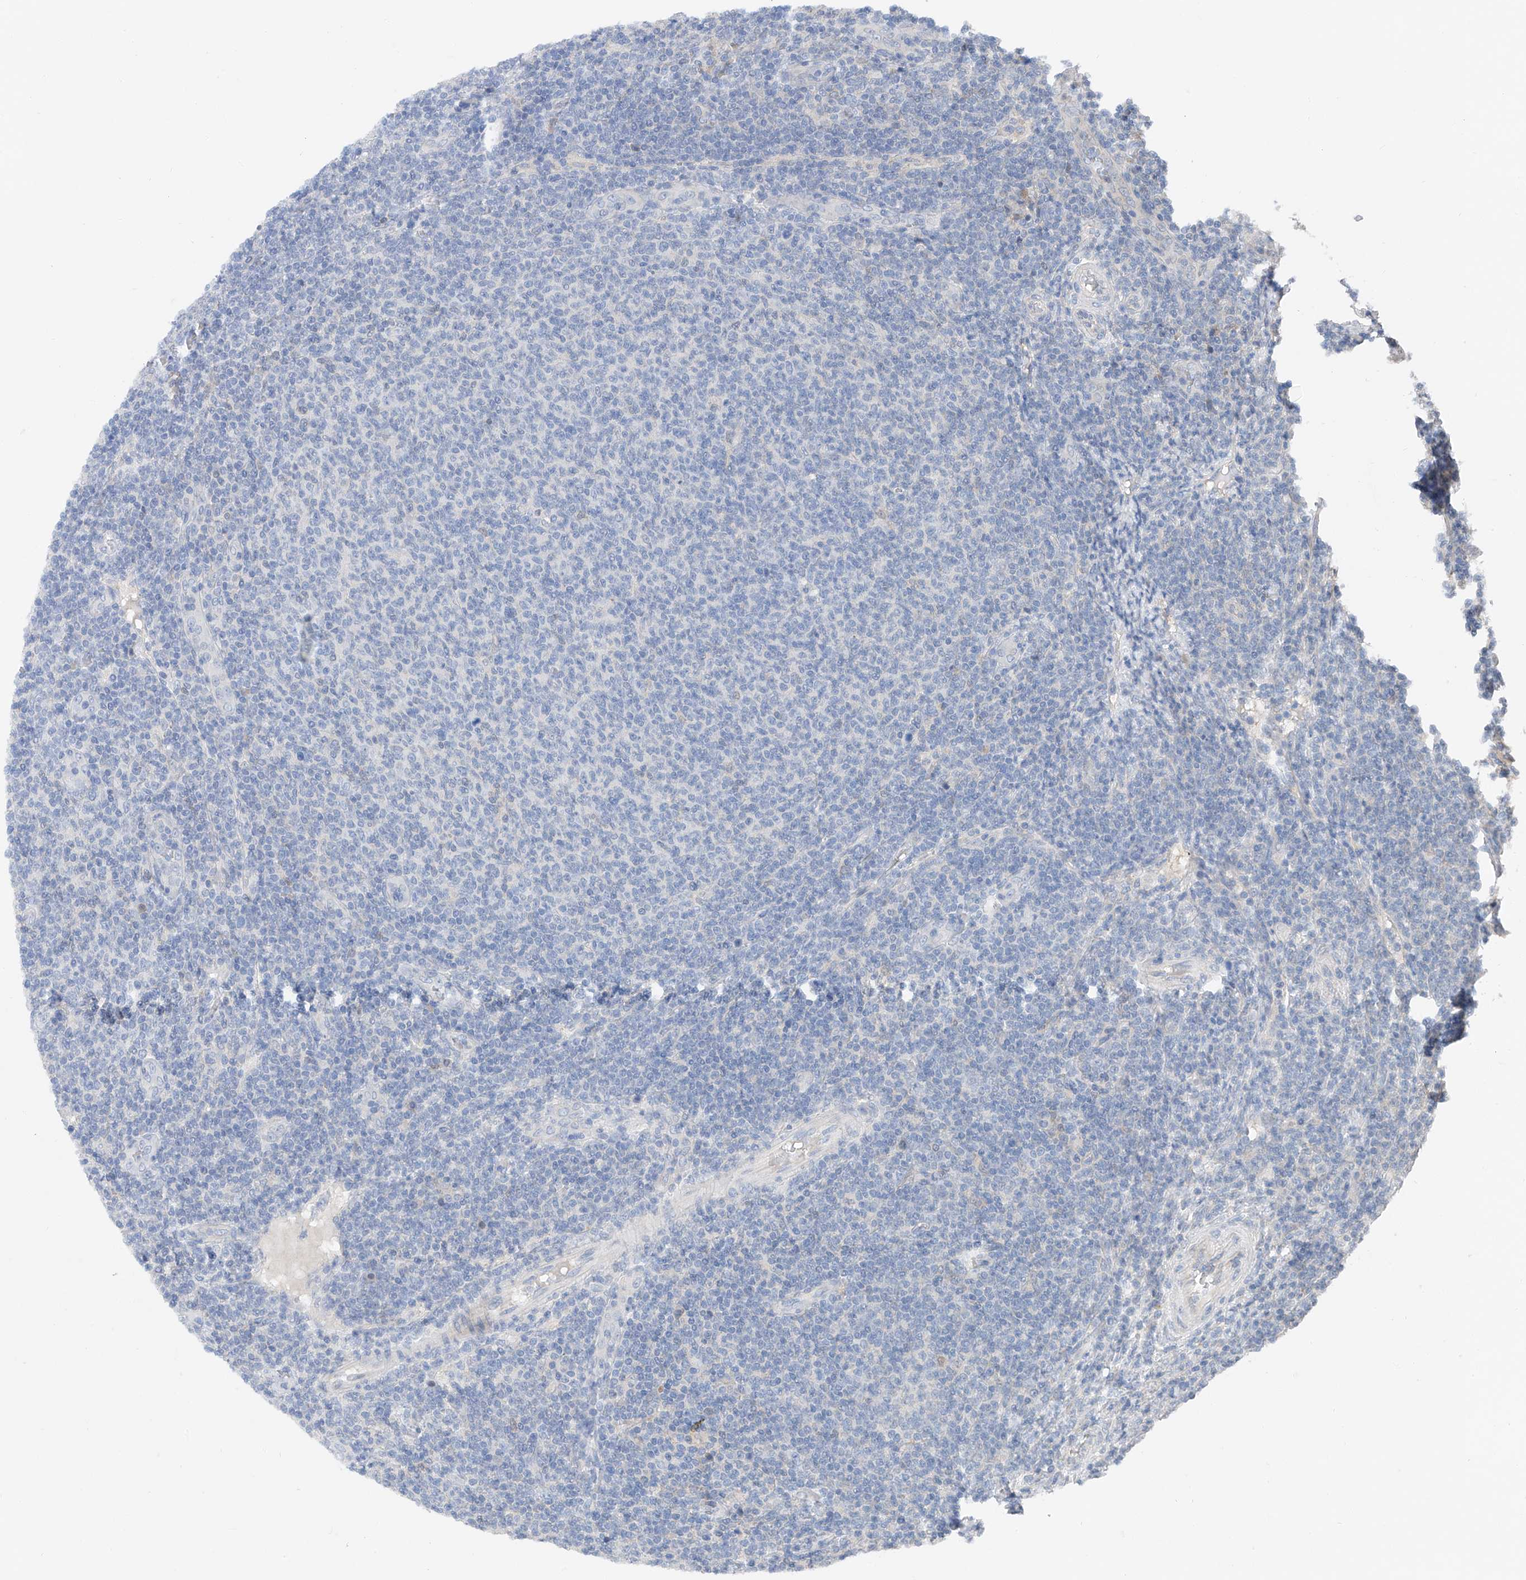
{"staining": {"intensity": "negative", "quantity": "none", "location": "none"}, "tissue": "lymphoma", "cell_type": "Tumor cells", "image_type": "cancer", "snomed": [{"axis": "morphology", "description": "Malignant lymphoma, non-Hodgkin's type, Low grade"}, {"axis": "topography", "description": "Lymph node"}], "caption": "An immunohistochemistry histopathology image of malignant lymphoma, non-Hodgkin's type (low-grade) is shown. There is no staining in tumor cells of malignant lymphoma, non-Hodgkin's type (low-grade).", "gene": "FUCA2", "patient": {"sex": "male", "age": 66}}